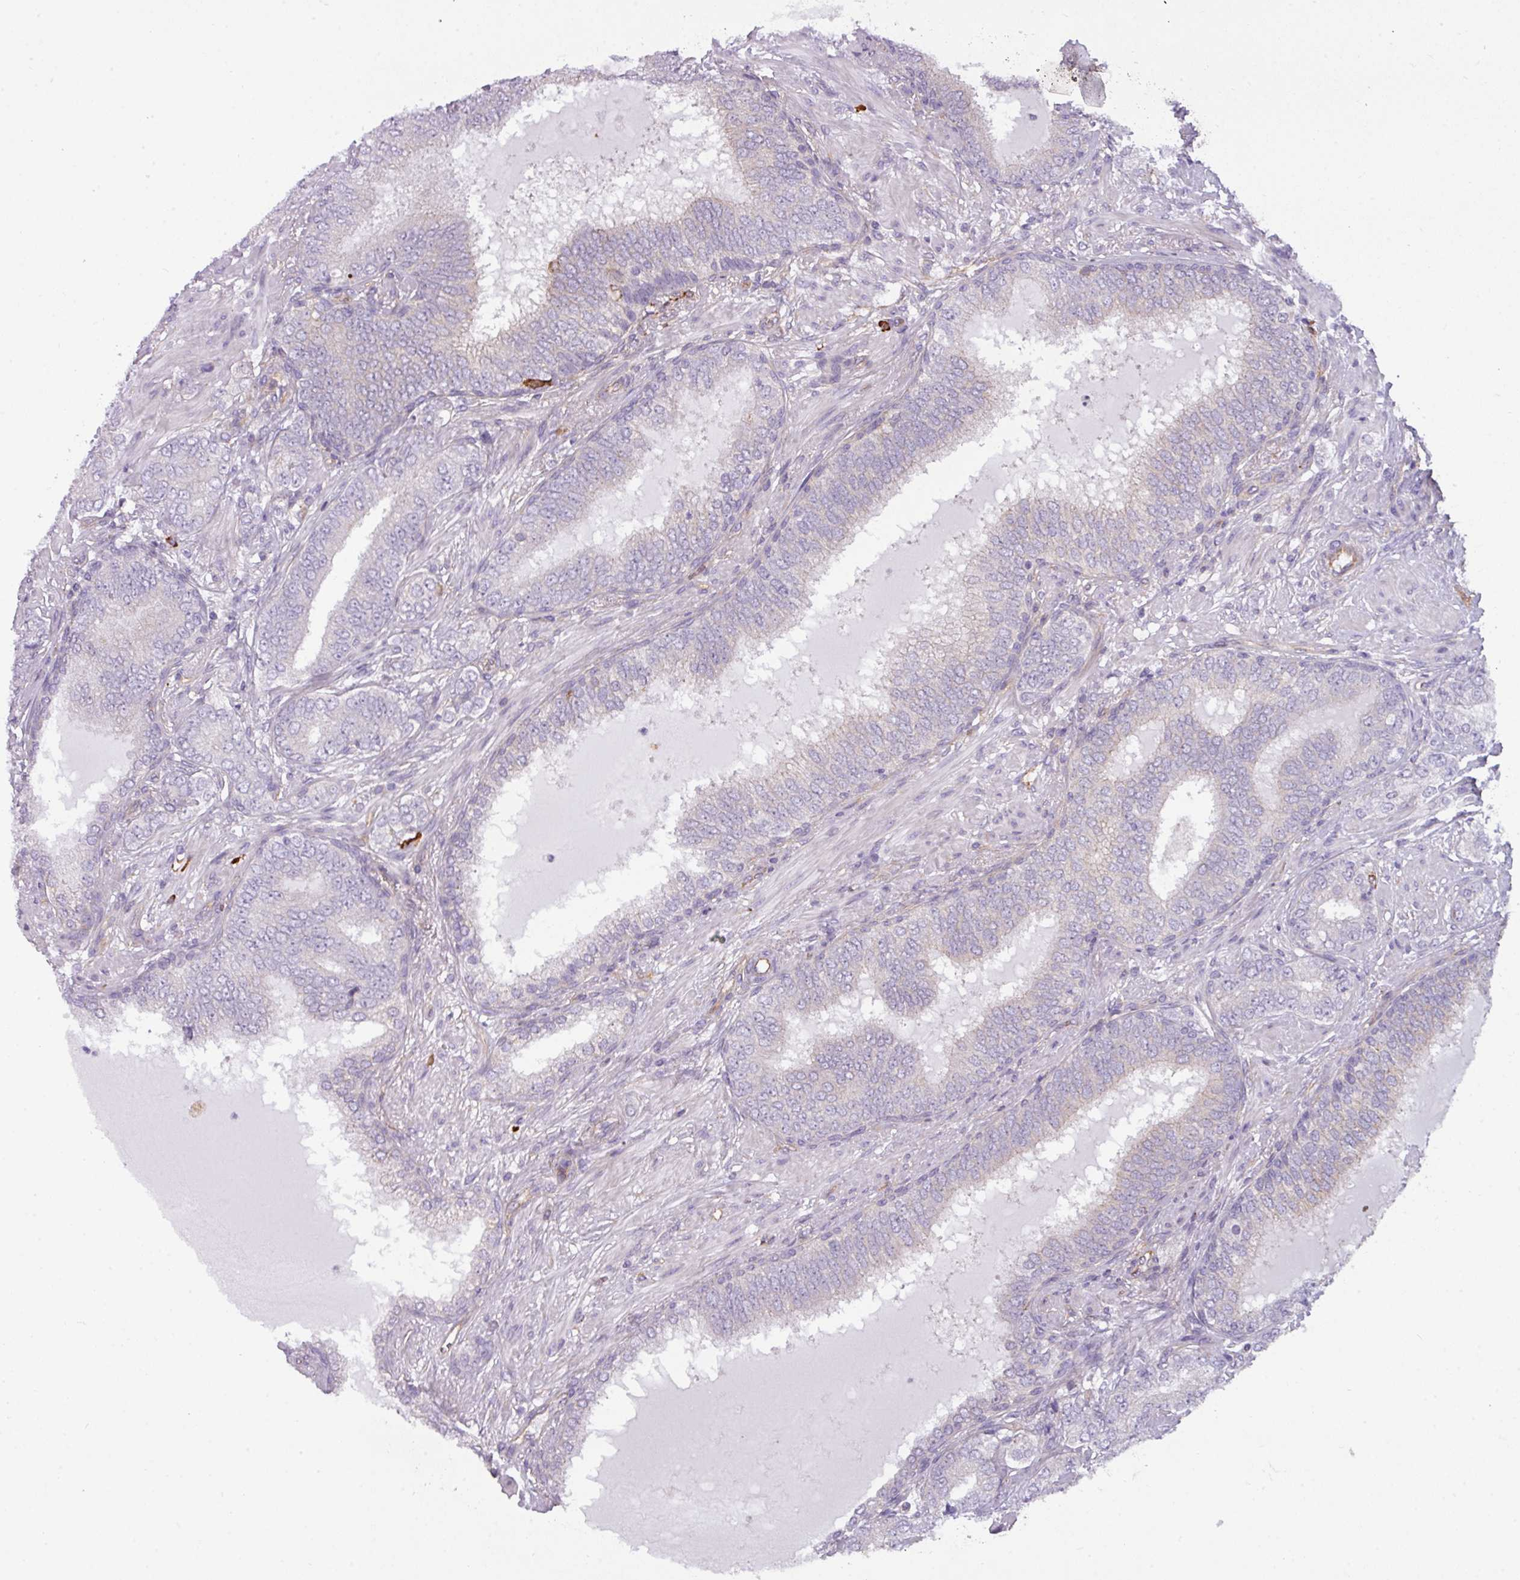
{"staining": {"intensity": "negative", "quantity": "none", "location": "none"}, "tissue": "prostate cancer", "cell_type": "Tumor cells", "image_type": "cancer", "snomed": [{"axis": "morphology", "description": "Adenocarcinoma, High grade"}, {"axis": "topography", "description": "Prostate"}], "caption": "The histopathology image reveals no significant expression in tumor cells of high-grade adenocarcinoma (prostate). (DAB (3,3'-diaminobenzidine) IHC visualized using brightfield microscopy, high magnification).", "gene": "BUD23", "patient": {"sex": "male", "age": 72}}